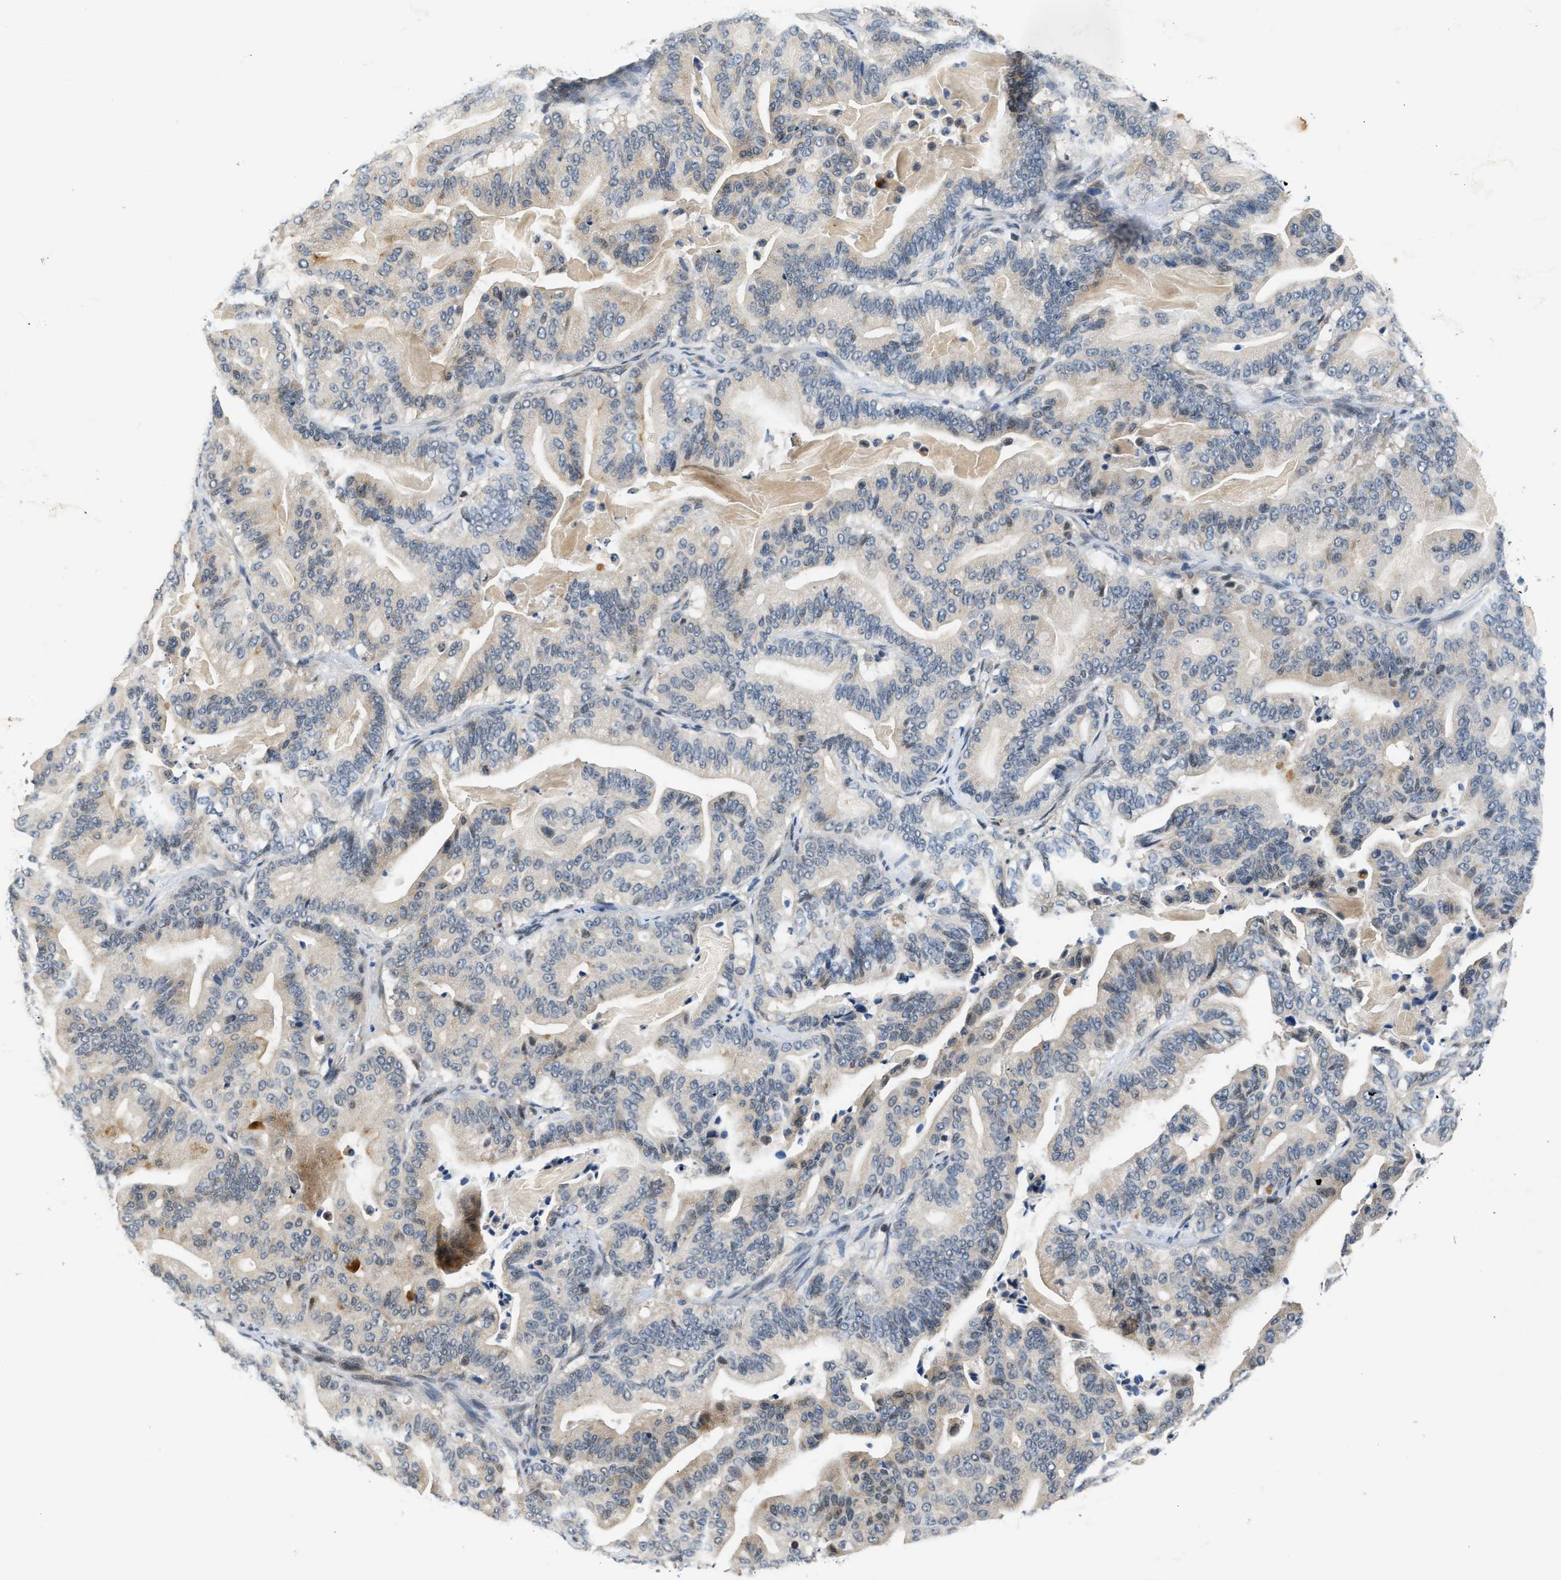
{"staining": {"intensity": "negative", "quantity": "none", "location": "none"}, "tissue": "pancreatic cancer", "cell_type": "Tumor cells", "image_type": "cancer", "snomed": [{"axis": "morphology", "description": "Adenocarcinoma, NOS"}, {"axis": "topography", "description": "Pancreas"}], "caption": "The immunohistochemistry (IHC) photomicrograph has no significant expression in tumor cells of pancreatic cancer tissue.", "gene": "PPM1H", "patient": {"sex": "male", "age": 63}}